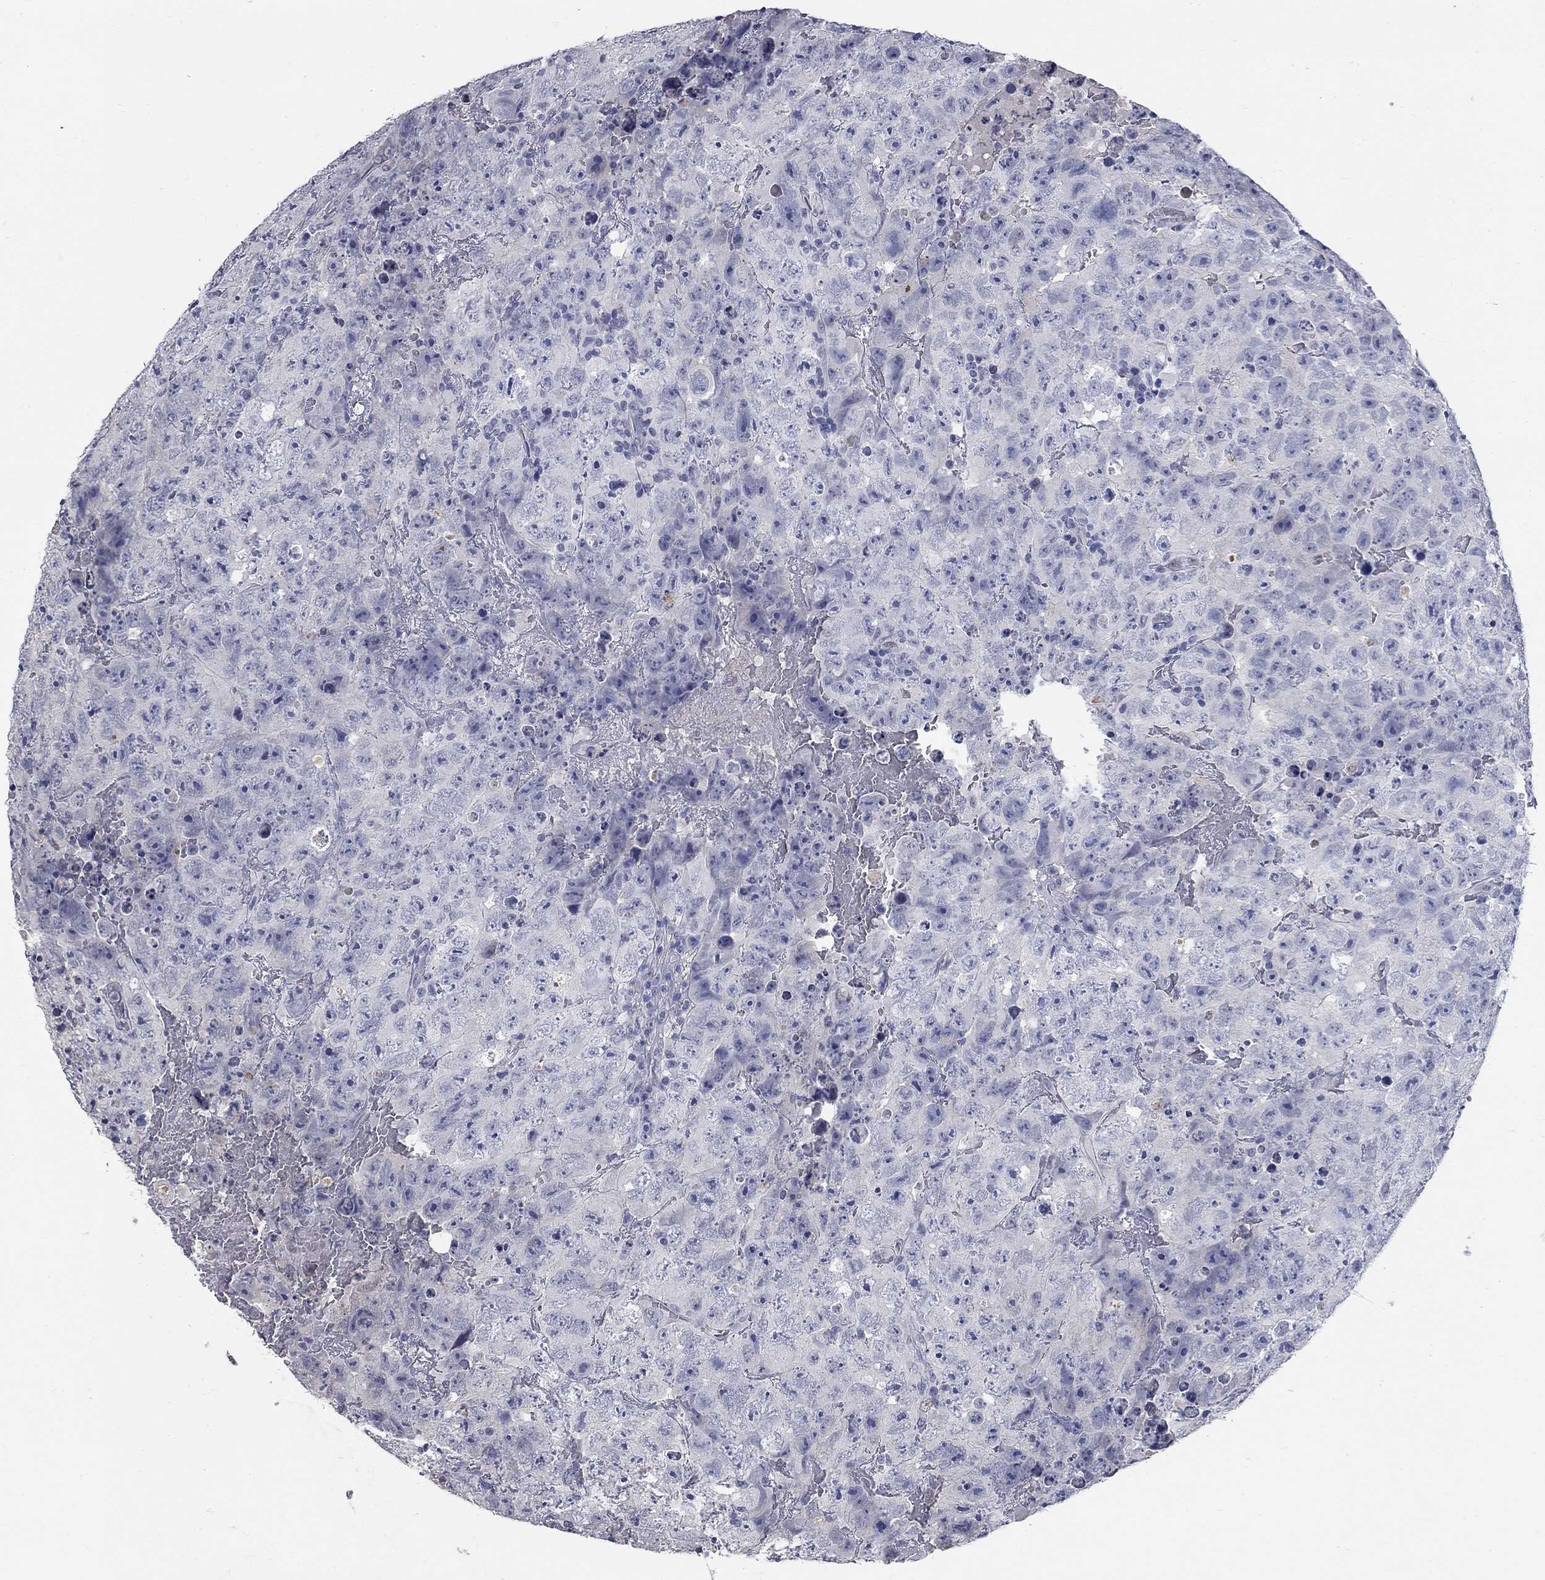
{"staining": {"intensity": "negative", "quantity": "none", "location": "none"}, "tissue": "testis cancer", "cell_type": "Tumor cells", "image_type": "cancer", "snomed": [{"axis": "morphology", "description": "Carcinoma, Embryonal, NOS"}, {"axis": "topography", "description": "Testis"}], "caption": "This micrograph is of testis embryonal carcinoma stained with immunohistochemistry to label a protein in brown with the nuclei are counter-stained blue. There is no expression in tumor cells. (DAB IHC visualized using brightfield microscopy, high magnification).", "gene": "SYT12", "patient": {"sex": "male", "age": 24}}